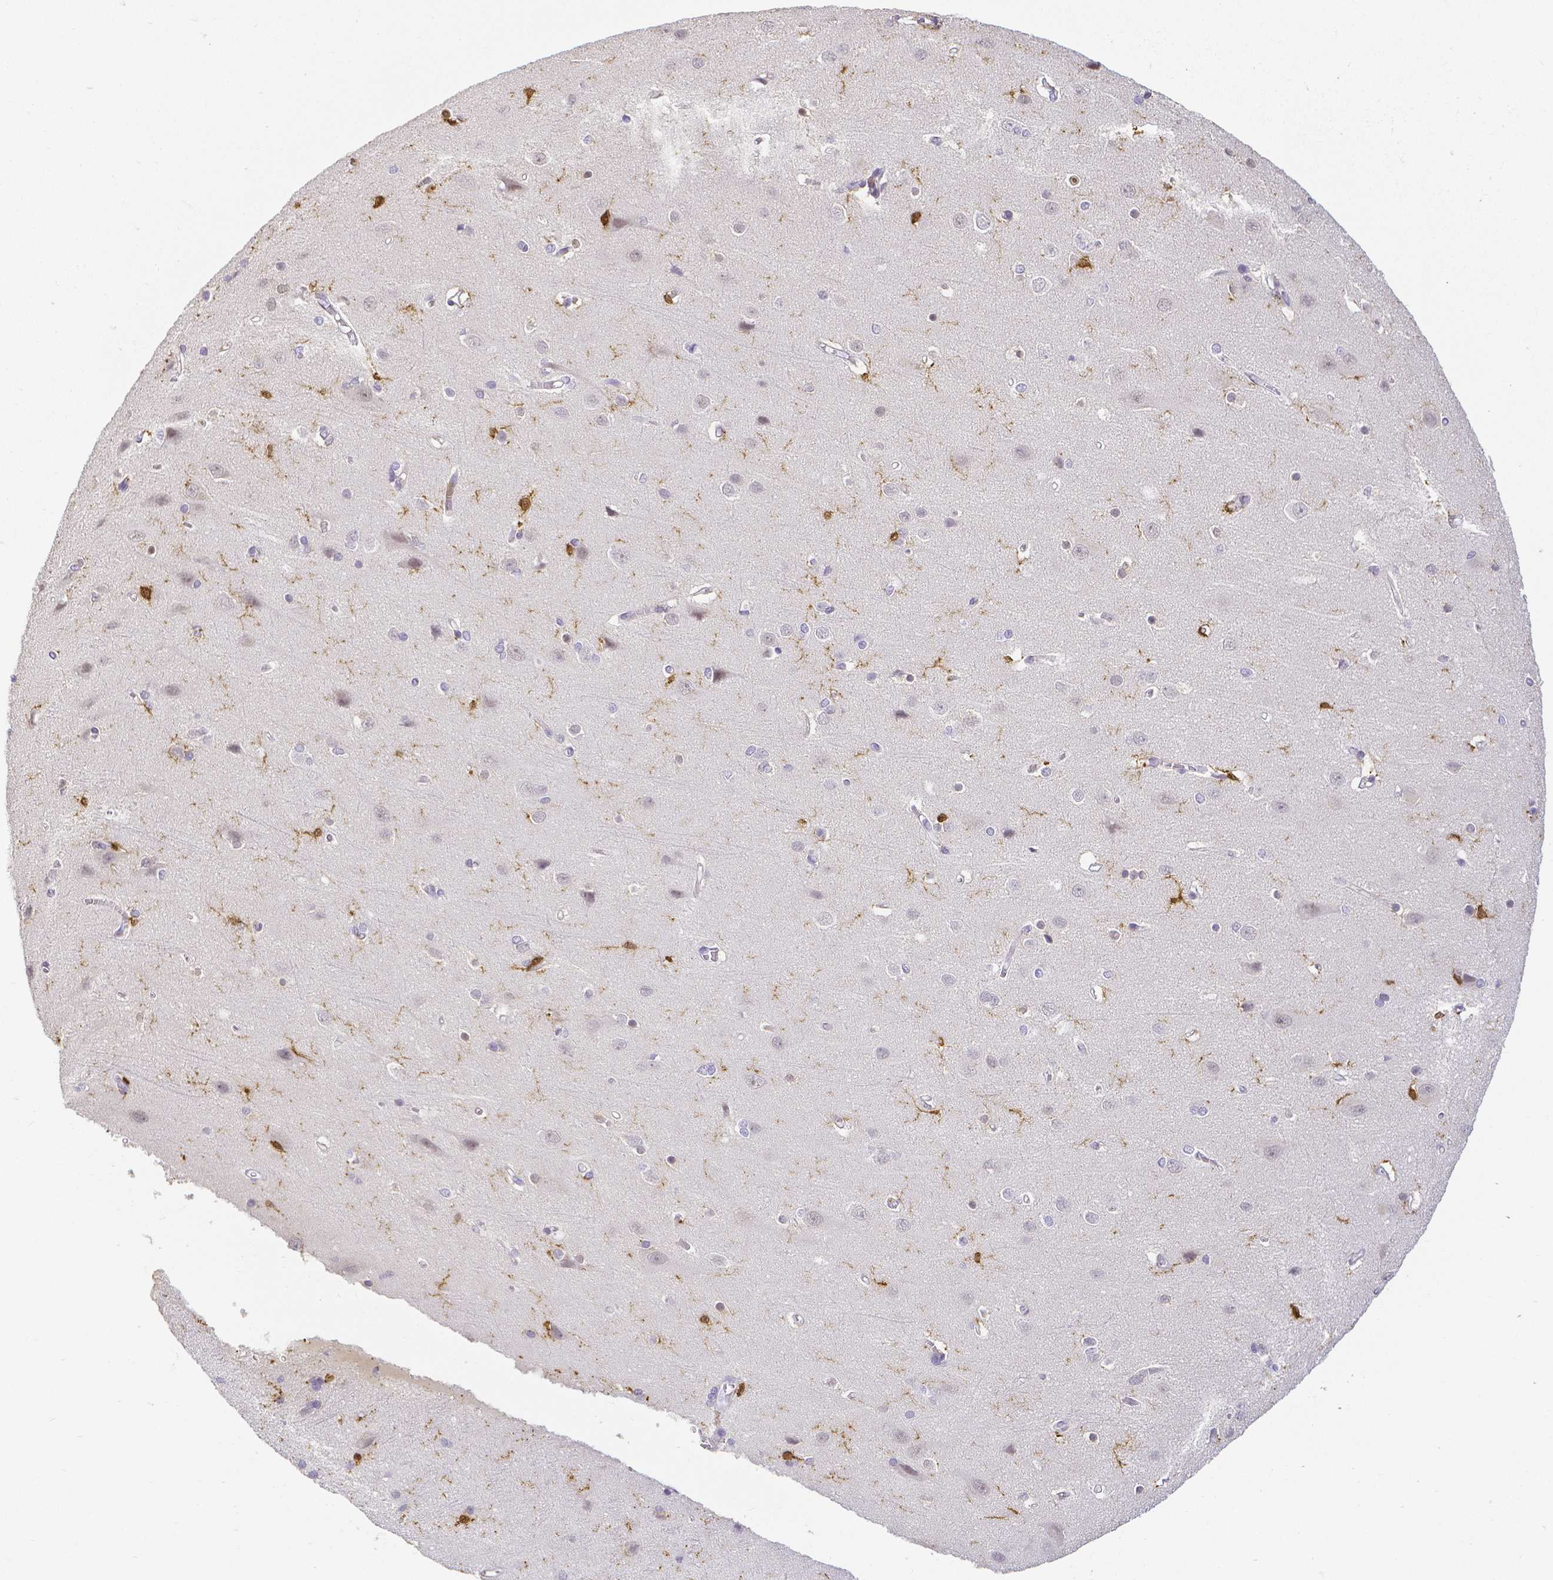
{"staining": {"intensity": "negative", "quantity": "none", "location": "none"}, "tissue": "cerebral cortex", "cell_type": "Endothelial cells", "image_type": "normal", "snomed": [{"axis": "morphology", "description": "Normal tissue, NOS"}, {"axis": "topography", "description": "Cerebral cortex"}], "caption": "This is an immunohistochemistry micrograph of unremarkable cerebral cortex. There is no expression in endothelial cells.", "gene": "COTL1", "patient": {"sex": "male", "age": 37}}